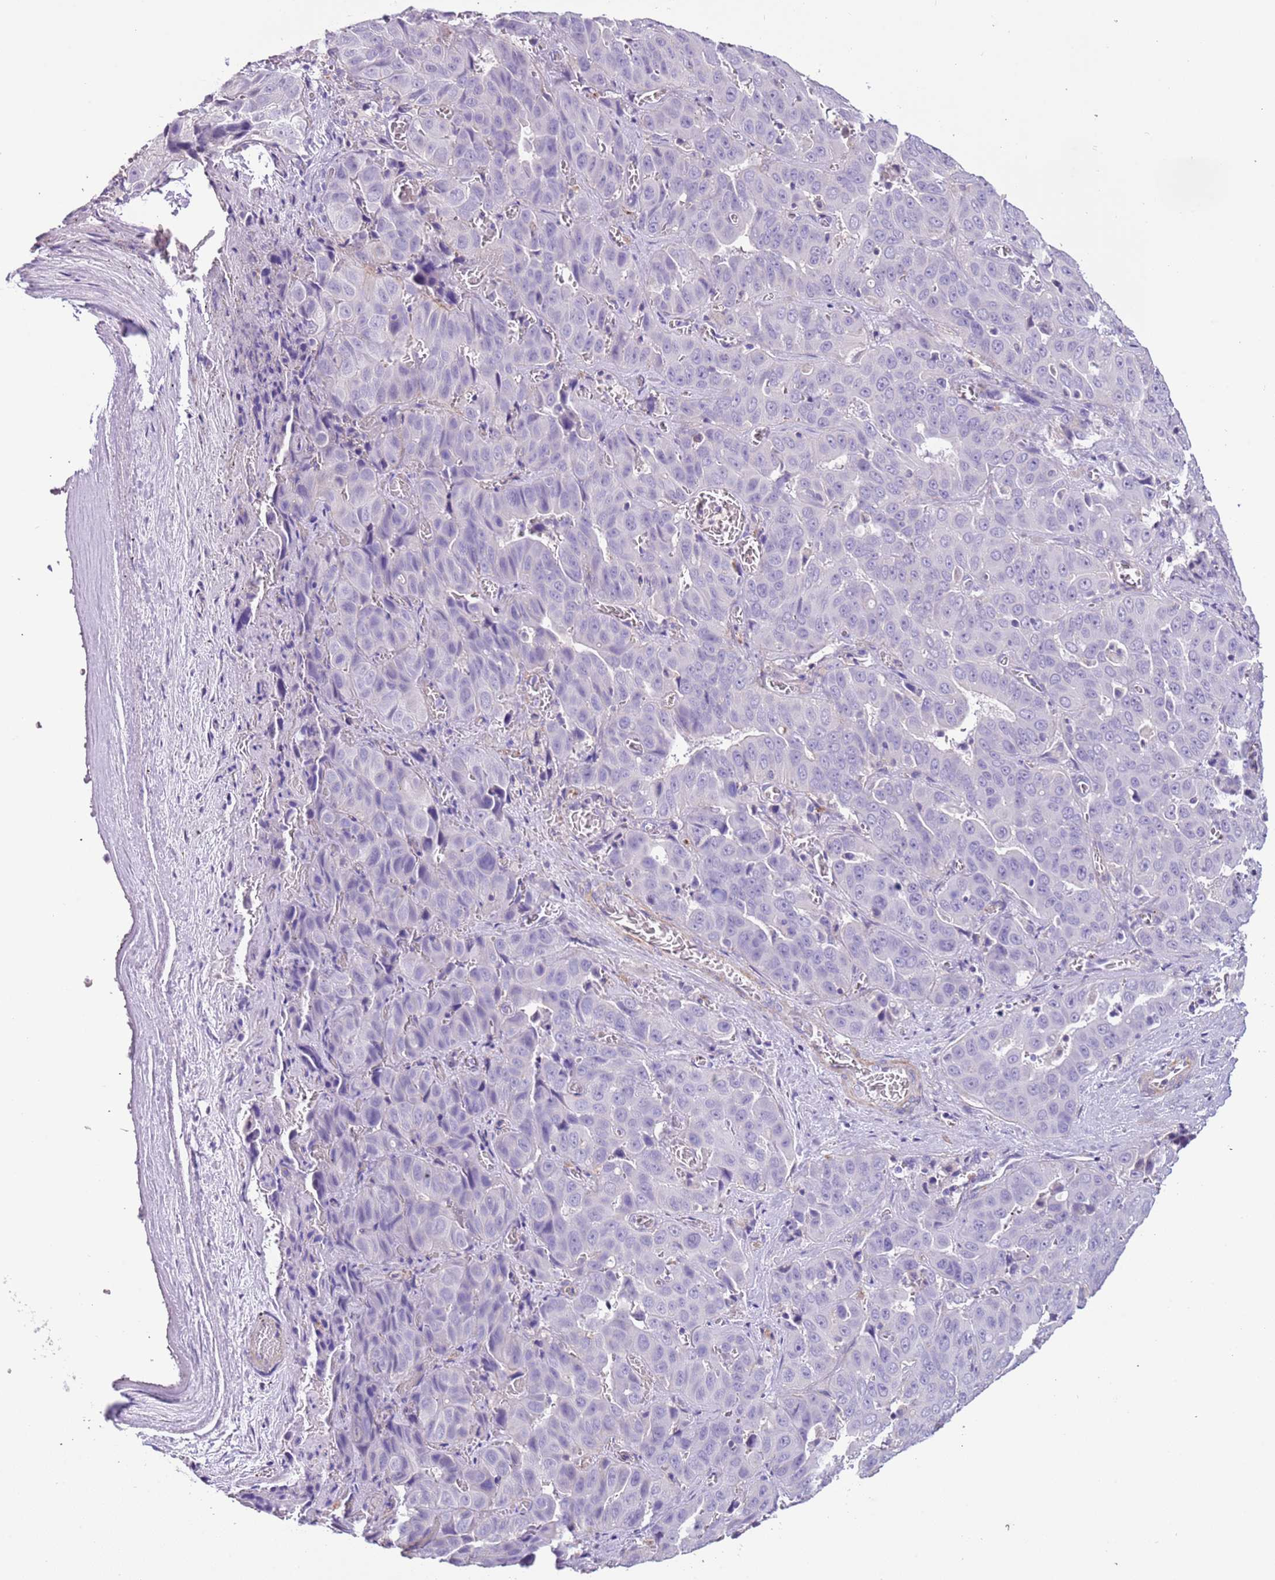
{"staining": {"intensity": "negative", "quantity": "none", "location": "none"}, "tissue": "liver cancer", "cell_type": "Tumor cells", "image_type": "cancer", "snomed": [{"axis": "morphology", "description": "Cholangiocarcinoma"}, {"axis": "topography", "description": "Liver"}], "caption": "Human liver cholangiocarcinoma stained for a protein using IHC demonstrates no expression in tumor cells.", "gene": "PCGF2", "patient": {"sex": "female", "age": 52}}